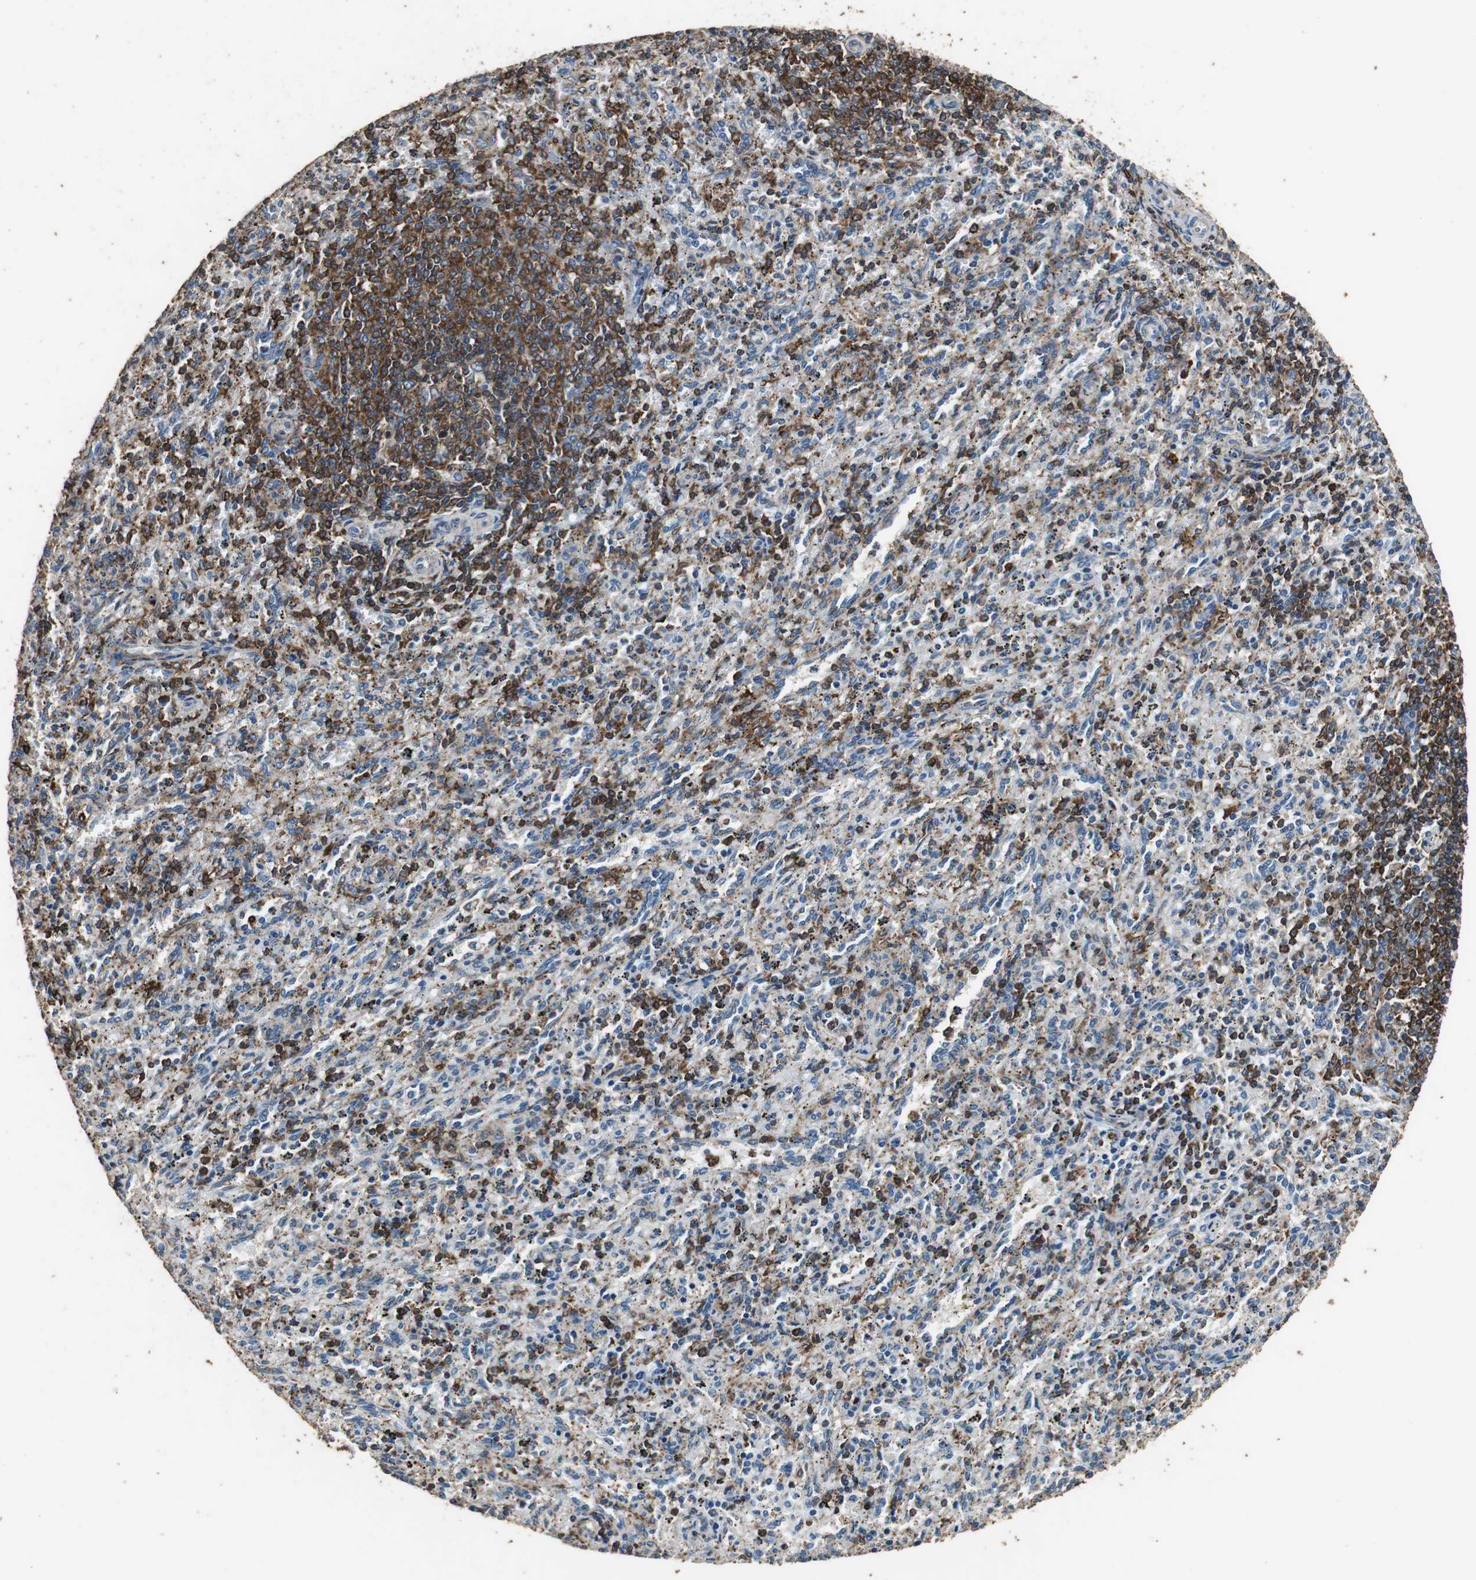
{"staining": {"intensity": "strong", "quantity": "25%-75%", "location": "cytoplasmic/membranous"}, "tissue": "spleen", "cell_type": "Cells in red pulp", "image_type": "normal", "snomed": [{"axis": "morphology", "description": "Normal tissue, NOS"}, {"axis": "topography", "description": "Spleen"}], "caption": "Spleen stained with IHC exhibits strong cytoplasmic/membranous staining in approximately 25%-75% of cells in red pulp.", "gene": "PRKRA", "patient": {"sex": "female", "age": 10}}